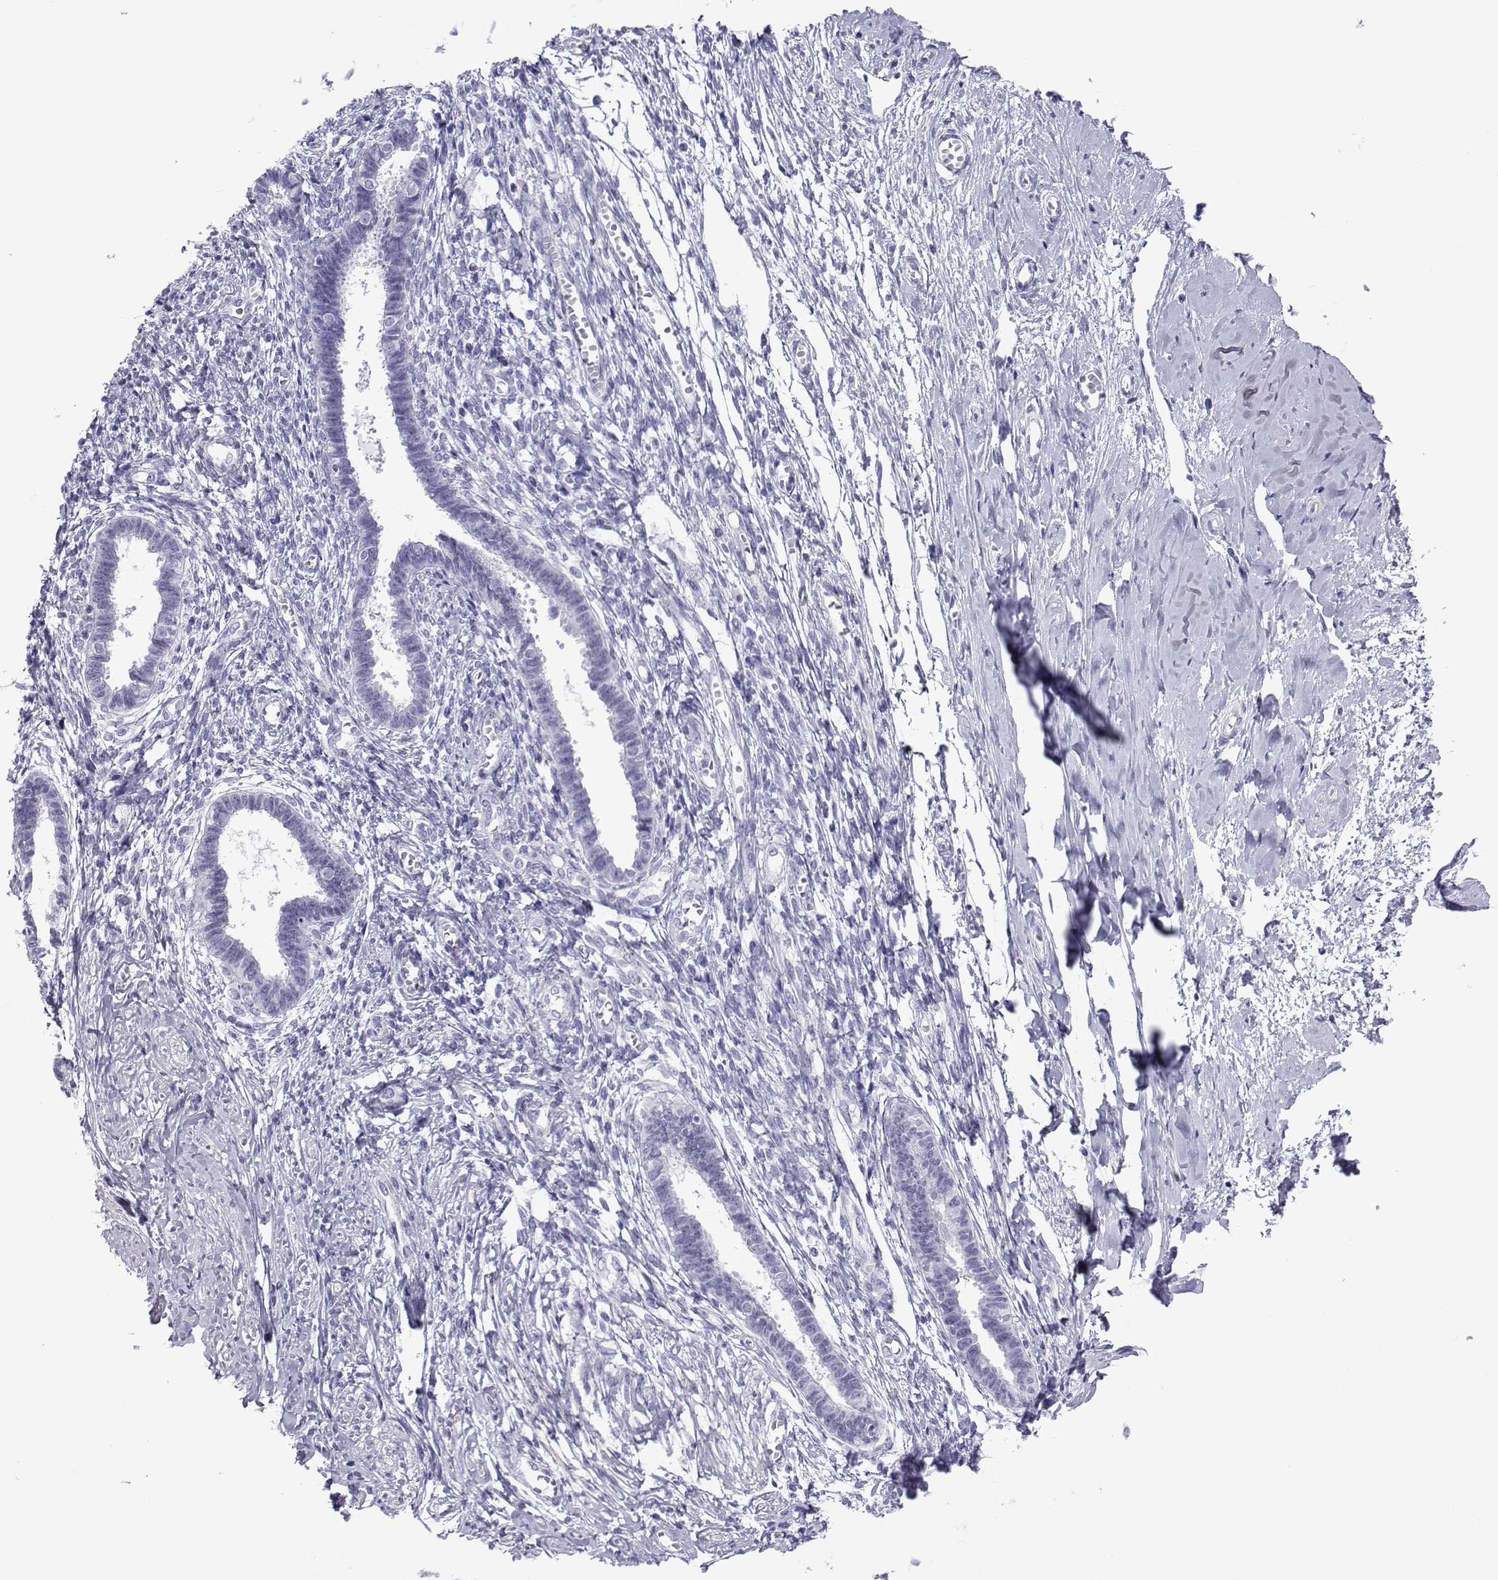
{"staining": {"intensity": "negative", "quantity": "none", "location": "none"}, "tissue": "endometrium", "cell_type": "Cells in endometrial stroma", "image_type": "normal", "snomed": [{"axis": "morphology", "description": "Normal tissue, NOS"}, {"axis": "topography", "description": "Cervix"}, {"axis": "topography", "description": "Endometrium"}], "caption": "Immunohistochemistry (IHC) photomicrograph of normal endometrium: human endometrium stained with DAB reveals no significant protein expression in cells in endometrial stroma.", "gene": "SPANXA1", "patient": {"sex": "female", "age": 37}}